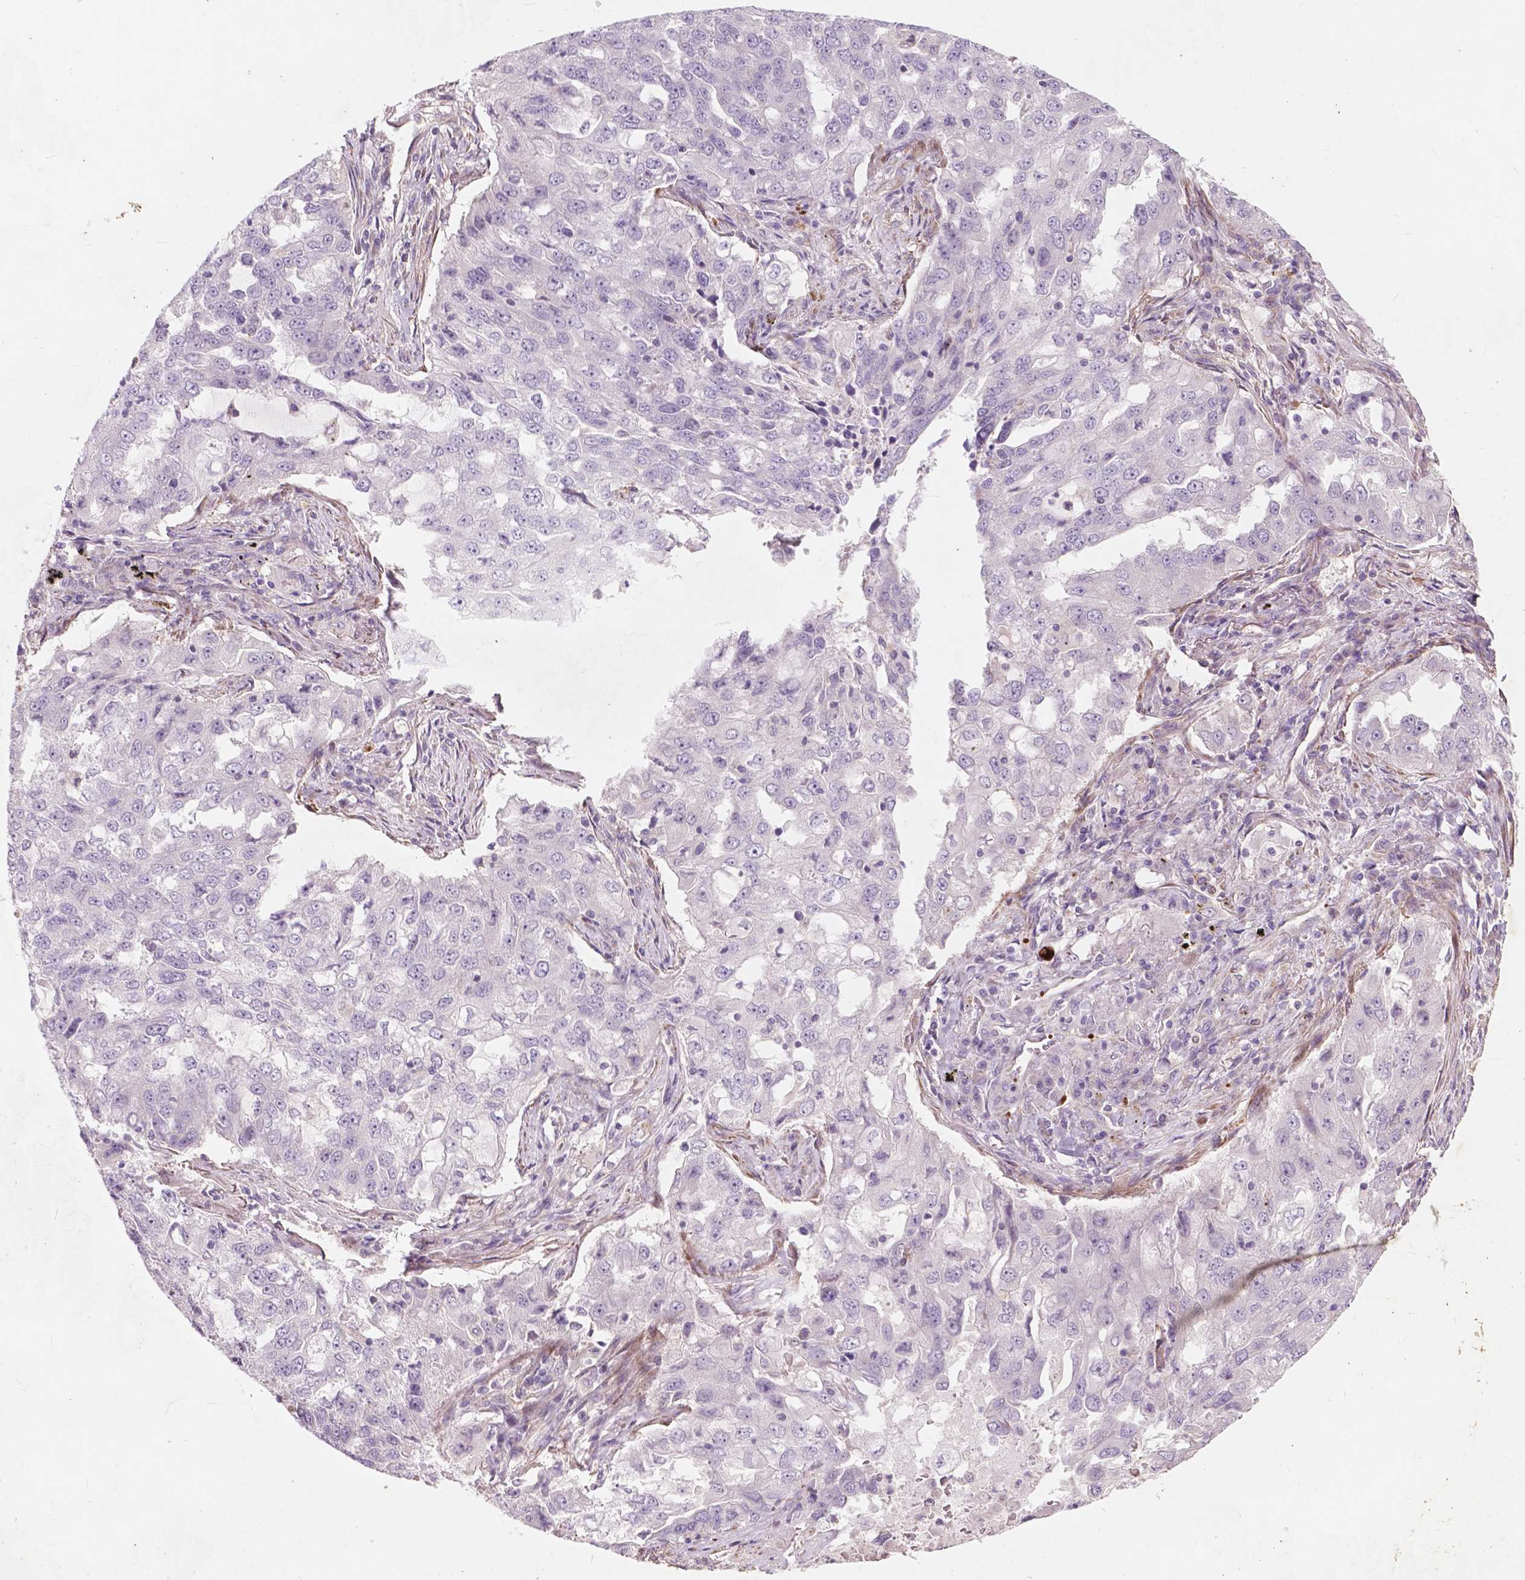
{"staining": {"intensity": "negative", "quantity": "none", "location": "none"}, "tissue": "lung cancer", "cell_type": "Tumor cells", "image_type": "cancer", "snomed": [{"axis": "morphology", "description": "Adenocarcinoma, NOS"}, {"axis": "topography", "description": "Lung"}], "caption": "Lung cancer (adenocarcinoma) was stained to show a protein in brown. There is no significant staining in tumor cells. (DAB IHC with hematoxylin counter stain).", "gene": "RFPL4B", "patient": {"sex": "female", "age": 61}}